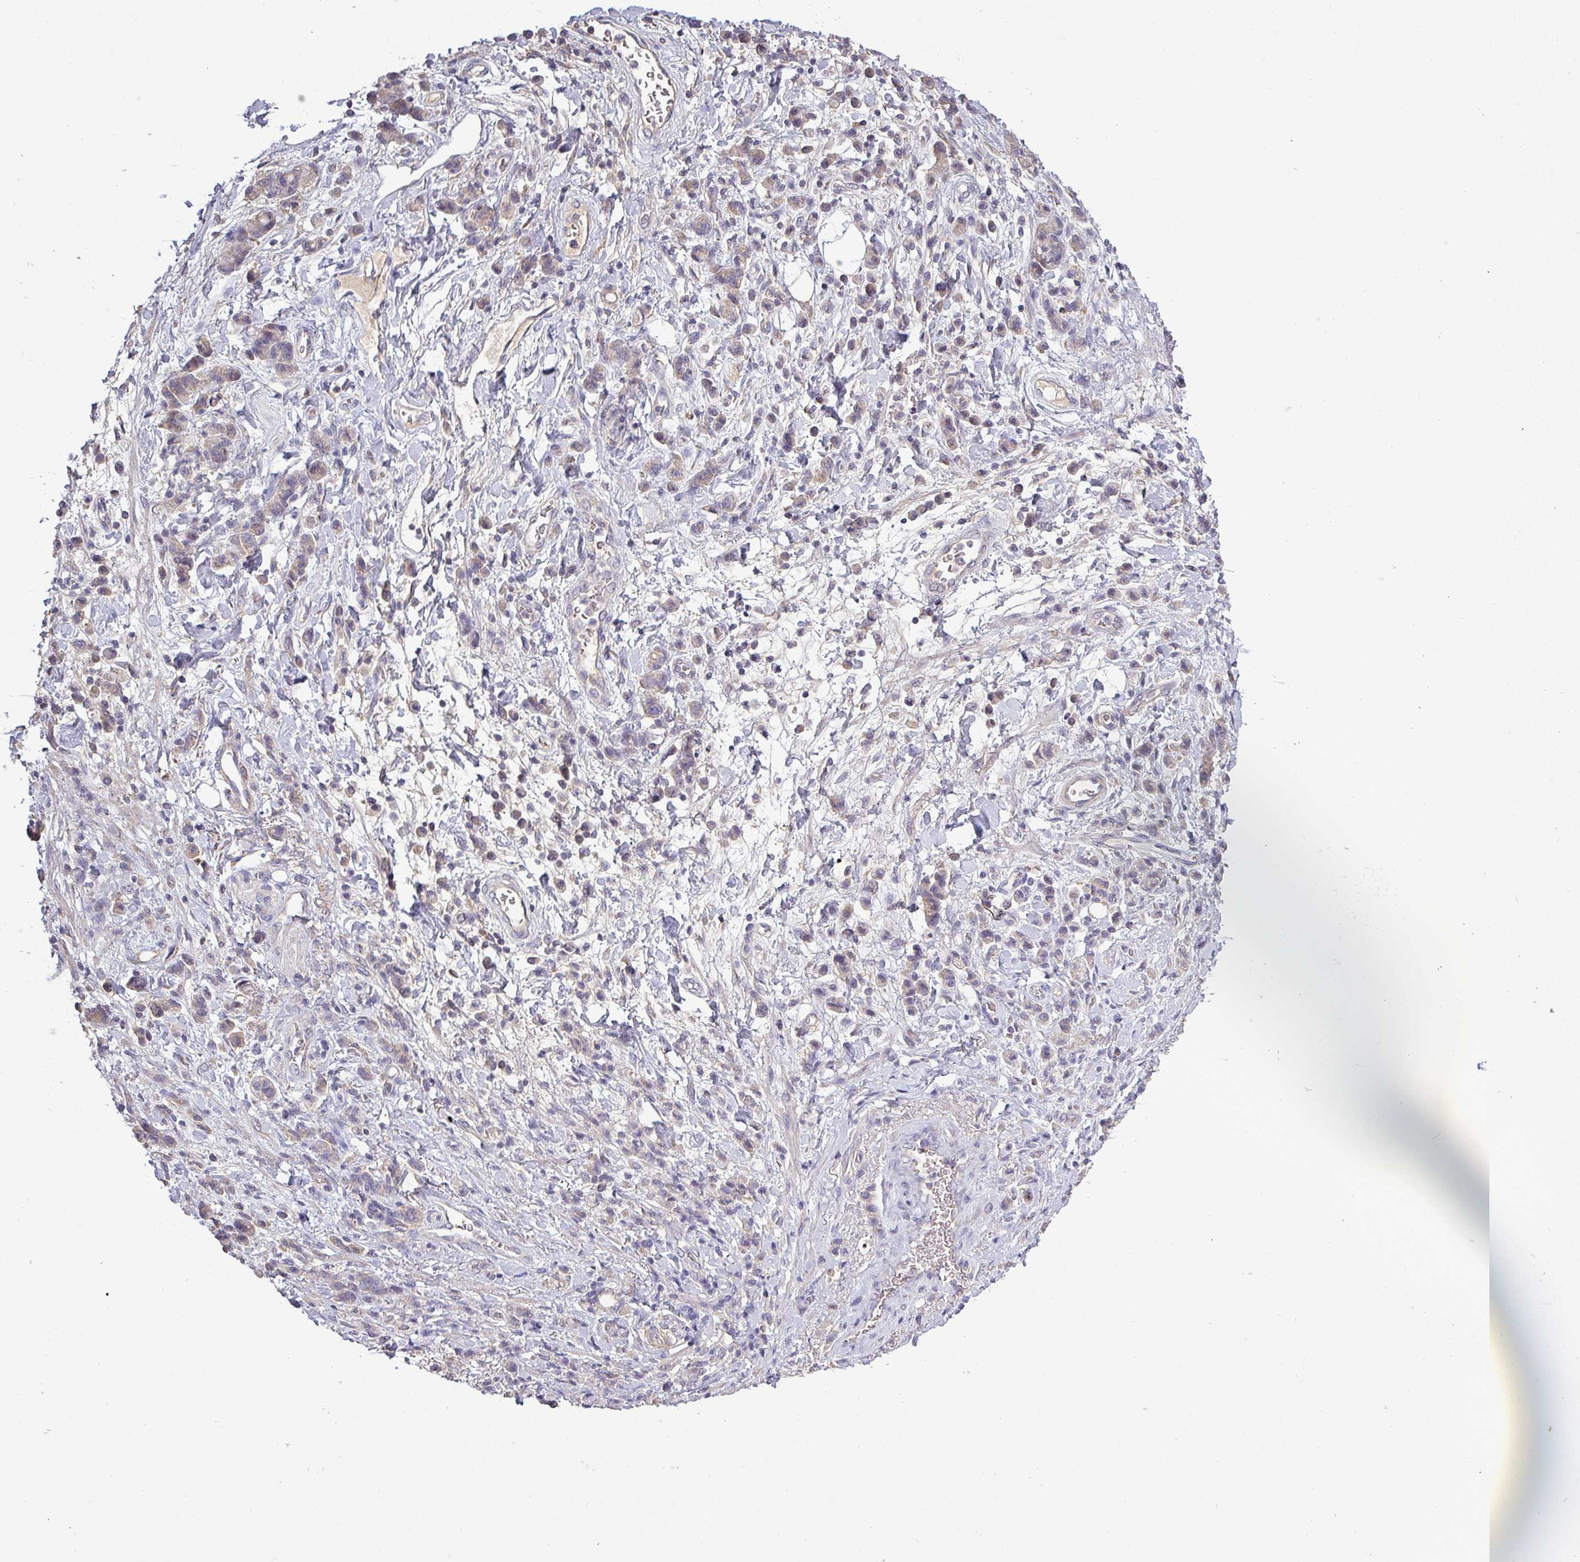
{"staining": {"intensity": "weak", "quantity": "25%-75%", "location": "cytoplasmic/membranous"}, "tissue": "stomach cancer", "cell_type": "Tumor cells", "image_type": "cancer", "snomed": [{"axis": "morphology", "description": "Adenocarcinoma, NOS"}, {"axis": "topography", "description": "Stomach"}], "caption": "DAB immunohistochemical staining of stomach cancer (adenocarcinoma) exhibits weak cytoplasmic/membranous protein staining in about 25%-75% of tumor cells.", "gene": "ISLR", "patient": {"sex": "male", "age": 77}}